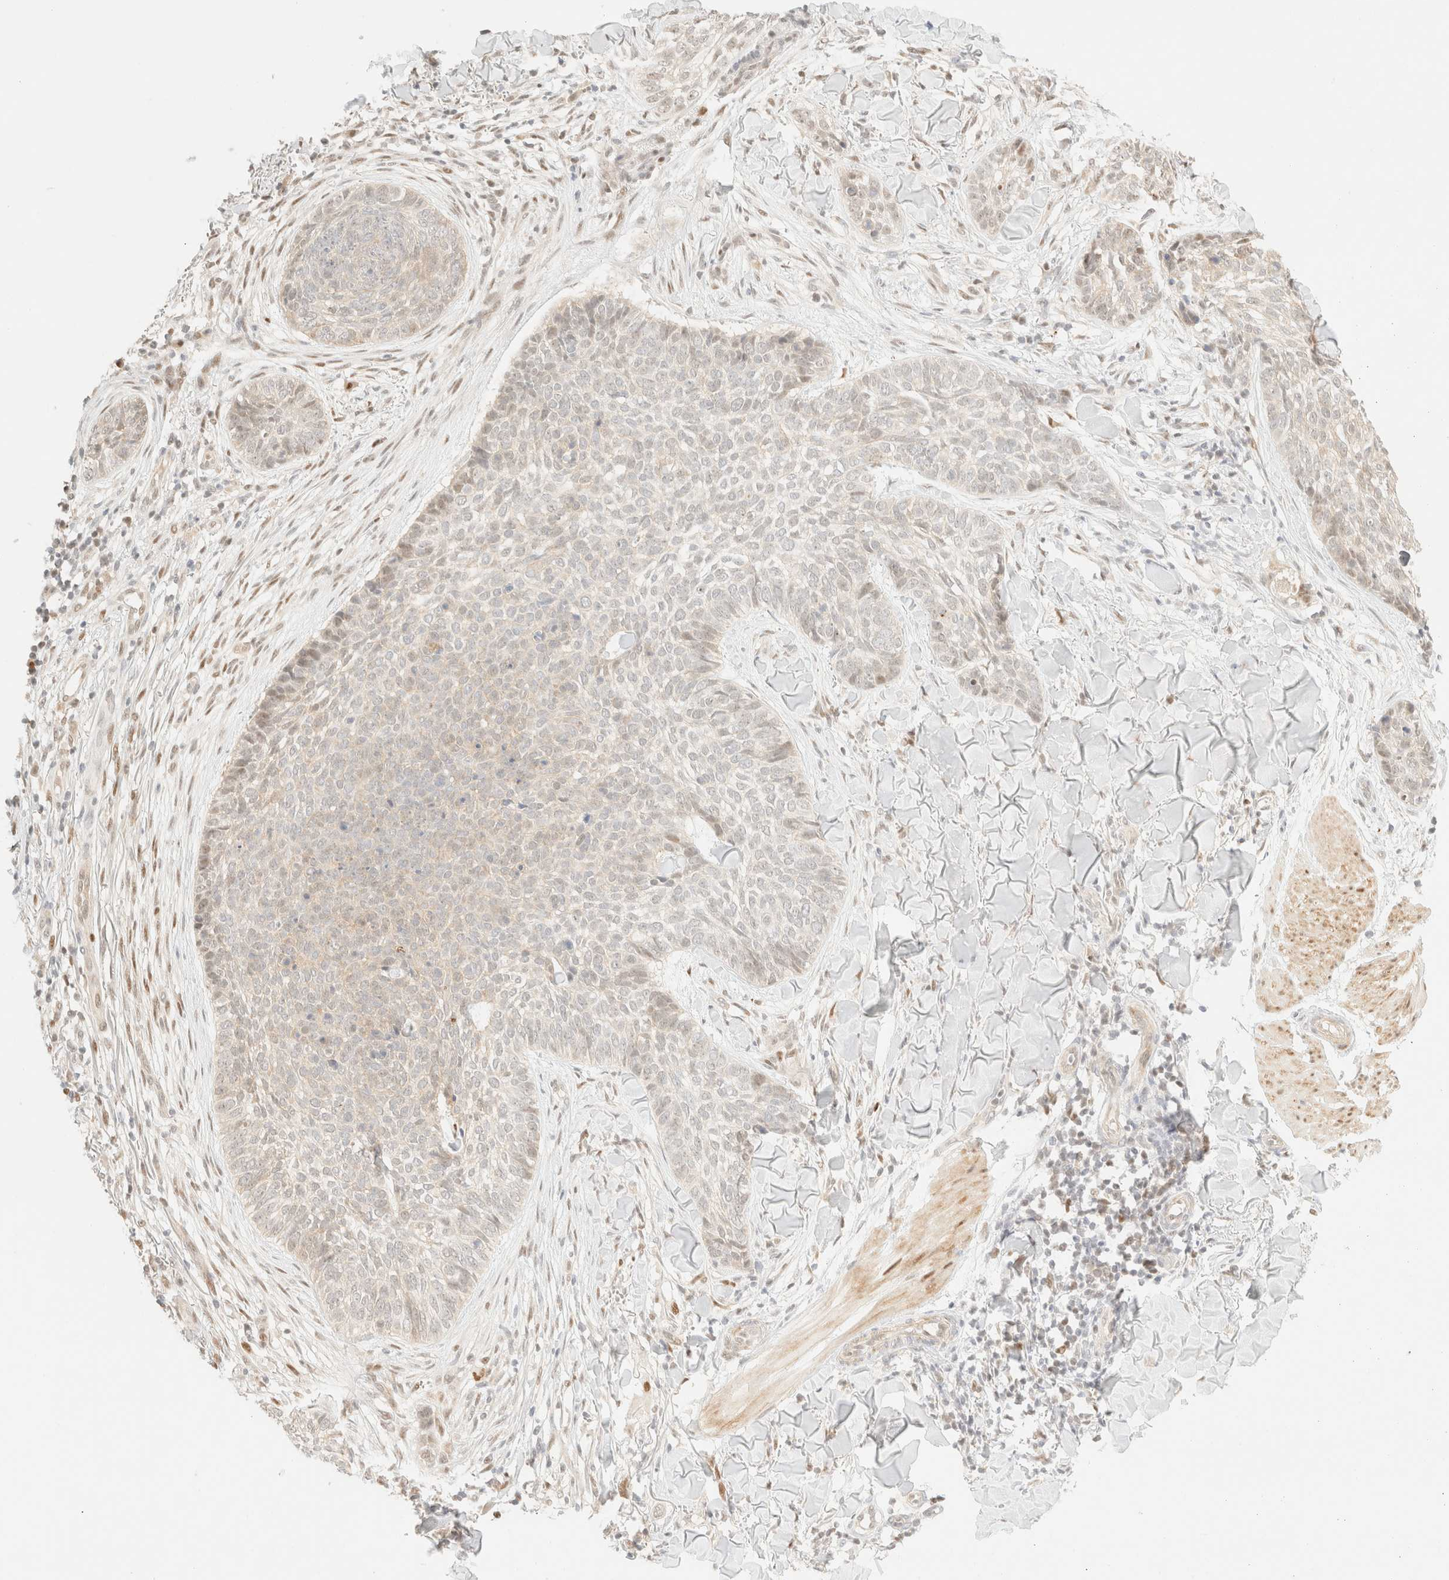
{"staining": {"intensity": "negative", "quantity": "none", "location": "none"}, "tissue": "skin cancer", "cell_type": "Tumor cells", "image_type": "cancer", "snomed": [{"axis": "morphology", "description": "Normal tissue, NOS"}, {"axis": "morphology", "description": "Basal cell carcinoma"}, {"axis": "topography", "description": "Skin"}], "caption": "There is no significant expression in tumor cells of skin cancer. The staining is performed using DAB brown chromogen with nuclei counter-stained in using hematoxylin.", "gene": "TSR1", "patient": {"sex": "male", "age": 67}}